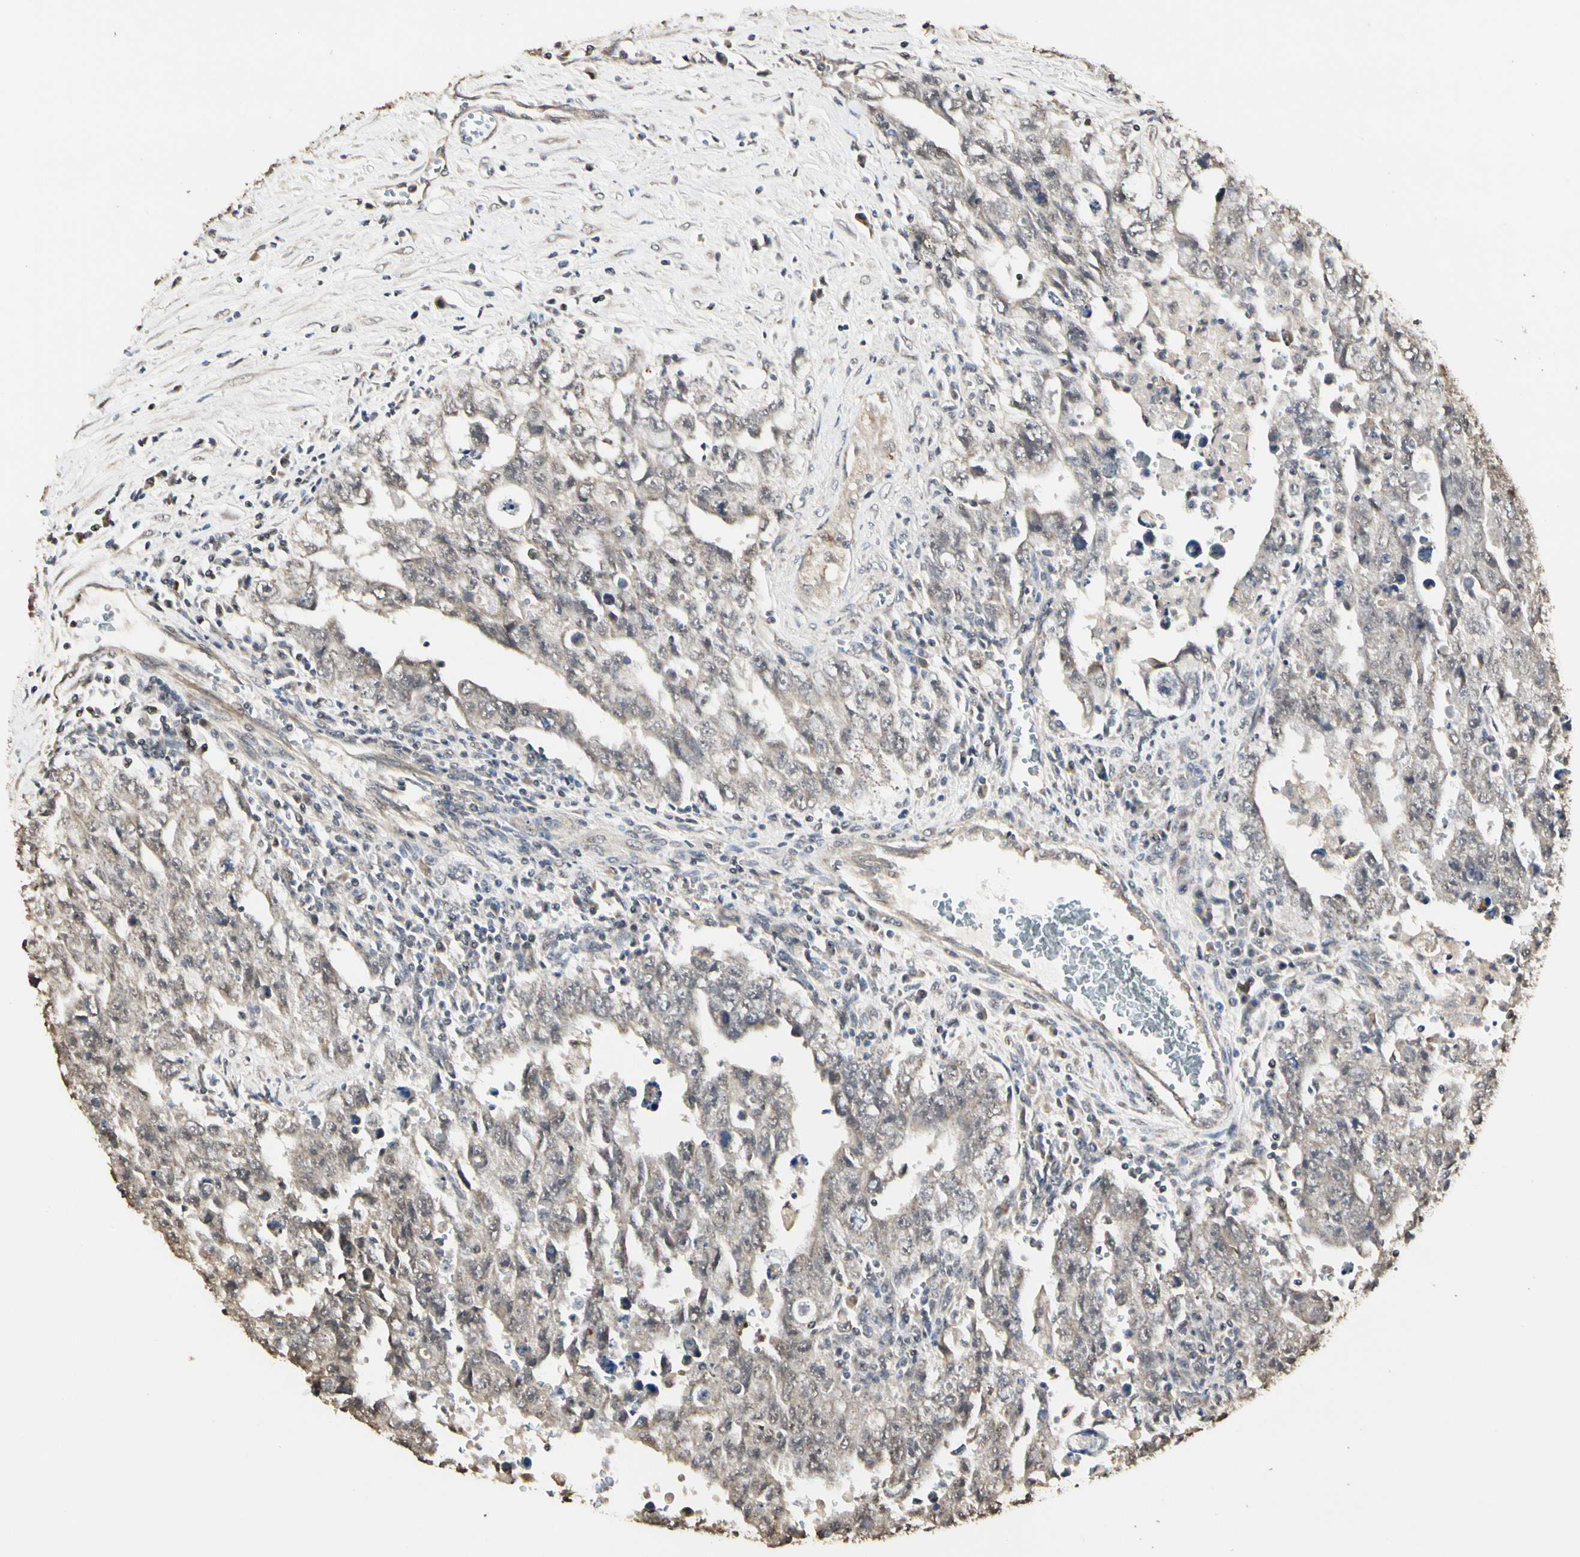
{"staining": {"intensity": "weak", "quantity": ">75%", "location": "cytoplasmic/membranous"}, "tissue": "testis cancer", "cell_type": "Tumor cells", "image_type": "cancer", "snomed": [{"axis": "morphology", "description": "Carcinoma, Embryonal, NOS"}, {"axis": "topography", "description": "Testis"}], "caption": "Immunohistochemistry image of testis cancer (embryonal carcinoma) stained for a protein (brown), which demonstrates low levels of weak cytoplasmic/membranous staining in approximately >75% of tumor cells.", "gene": "TAOK1", "patient": {"sex": "male", "age": 28}}